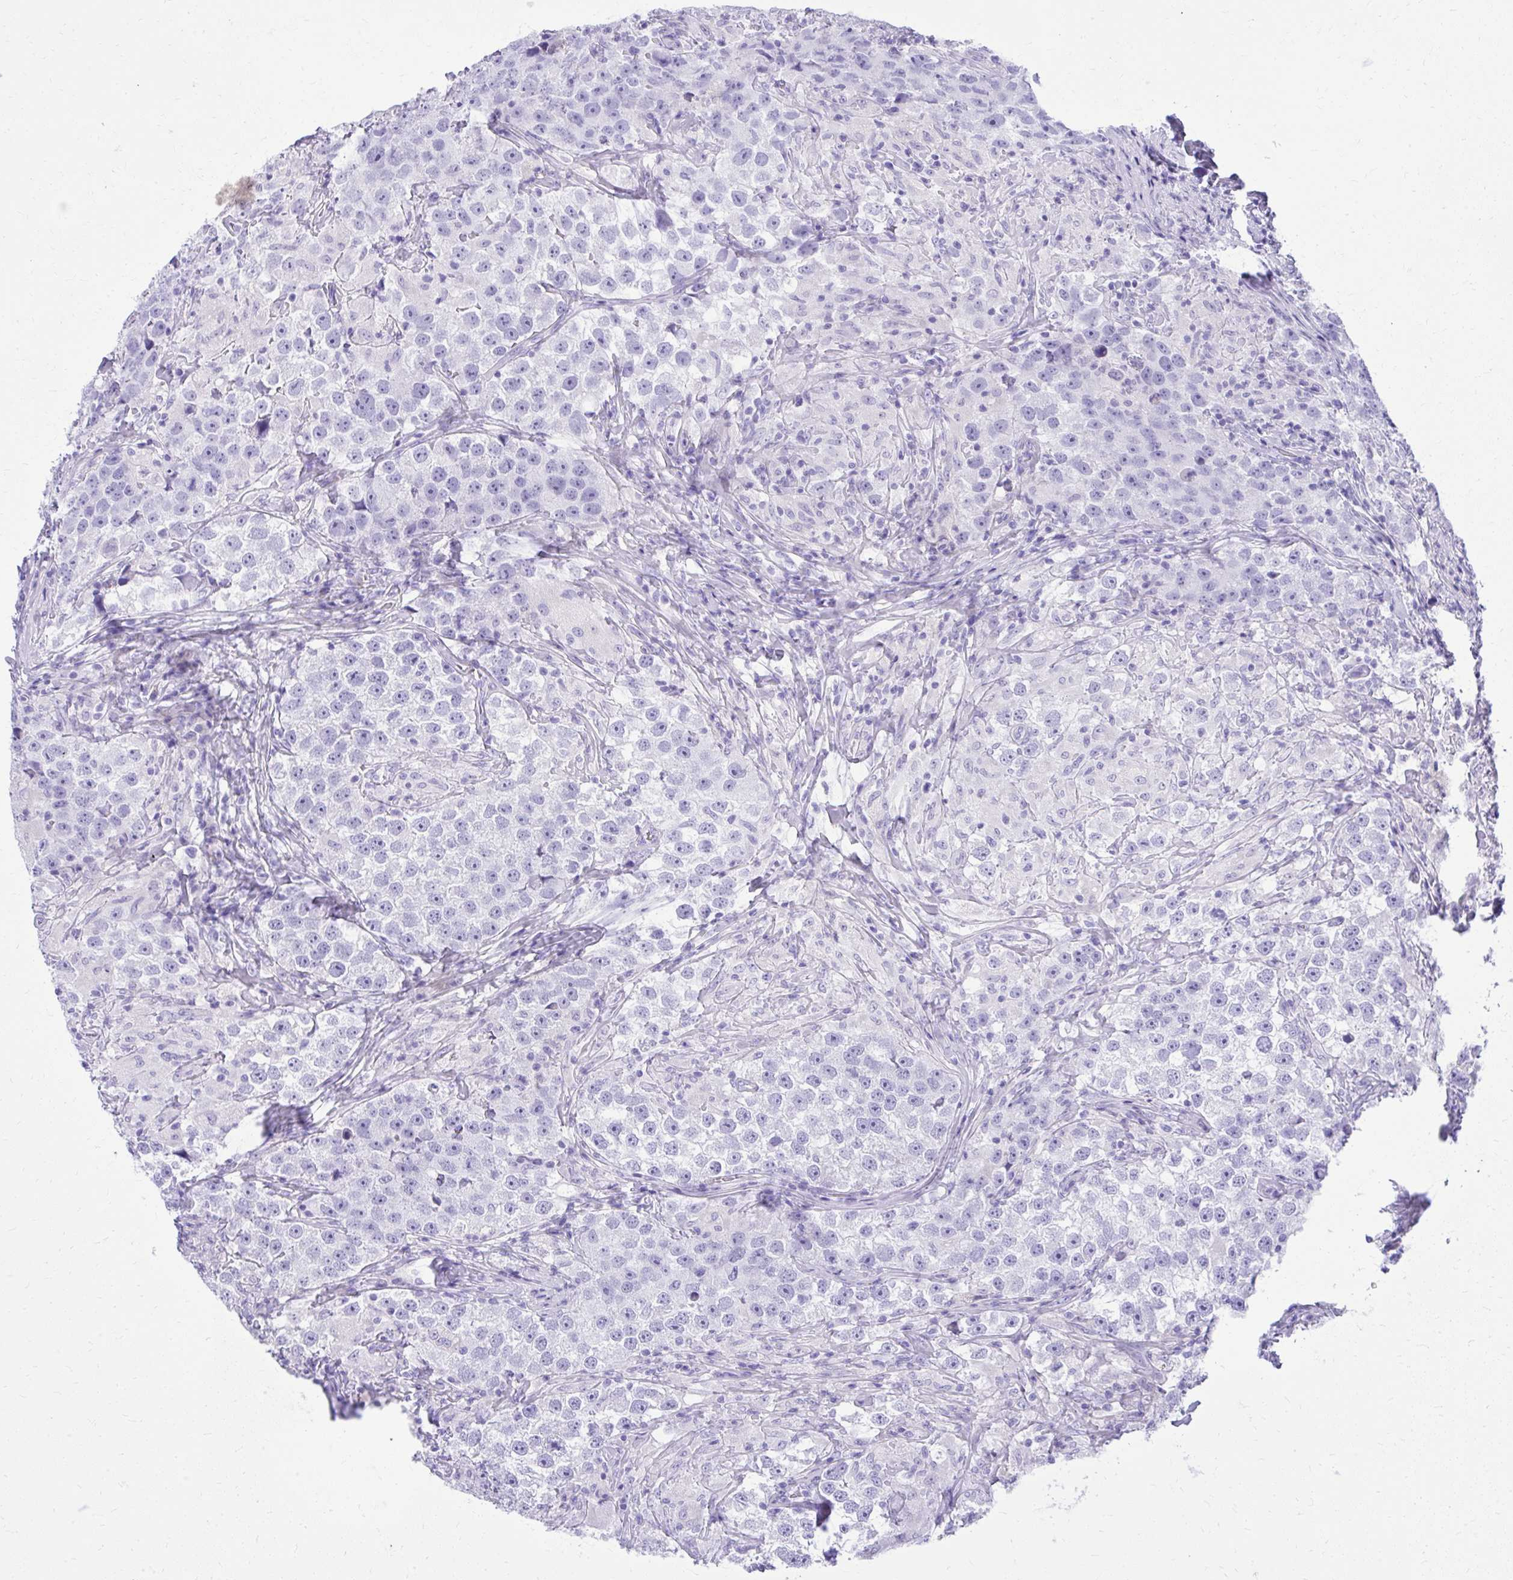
{"staining": {"intensity": "negative", "quantity": "none", "location": "none"}, "tissue": "testis cancer", "cell_type": "Tumor cells", "image_type": "cancer", "snomed": [{"axis": "morphology", "description": "Seminoma, NOS"}, {"axis": "topography", "description": "Testis"}], "caption": "Immunohistochemical staining of human testis cancer reveals no significant staining in tumor cells.", "gene": "BCL6B", "patient": {"sex": "male", "age": 46}}